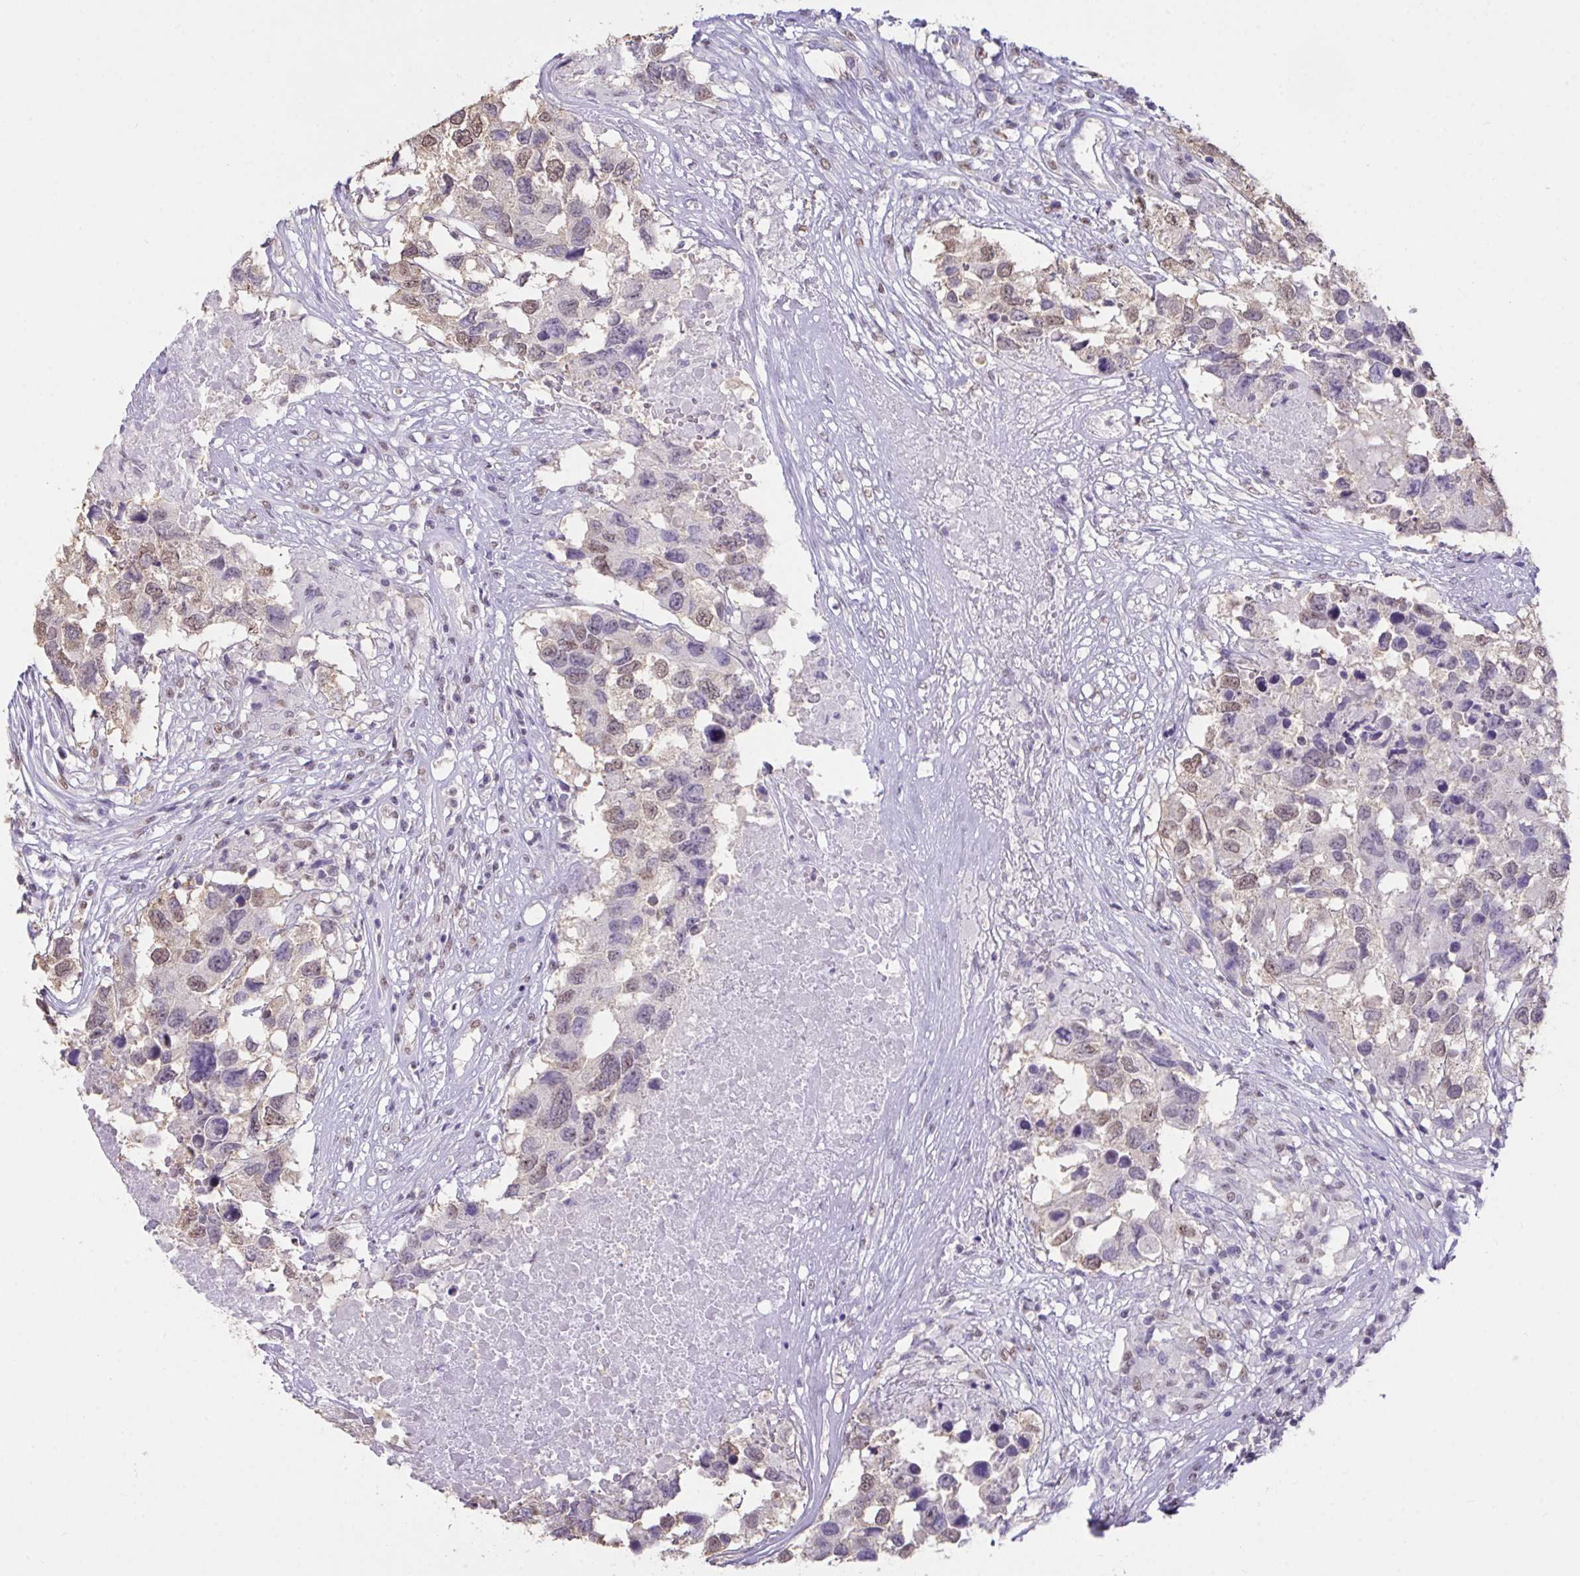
{"staining": {"intensity": "weak", "quantity": "25%-75%", "location": "nuclear"}, "tissue": "testis cancer", "cell_type": "Tumor cells", "image_type": "cancer", "snomed": [{"axis": "morphology", "description": "Carcinoma, Embryonal, NOS"}, {"axis": "topography", "description": "Testis"}], "caption": "Immunohistochemistry (IHC) (DAB) staining of human embryonal carcinoma (testis) demonstrates weak nuclear protein expression in about 25%-75% of tumor cells.", "gene": "SEMA6B", "patient": {"sex": "male", "age": 83}}